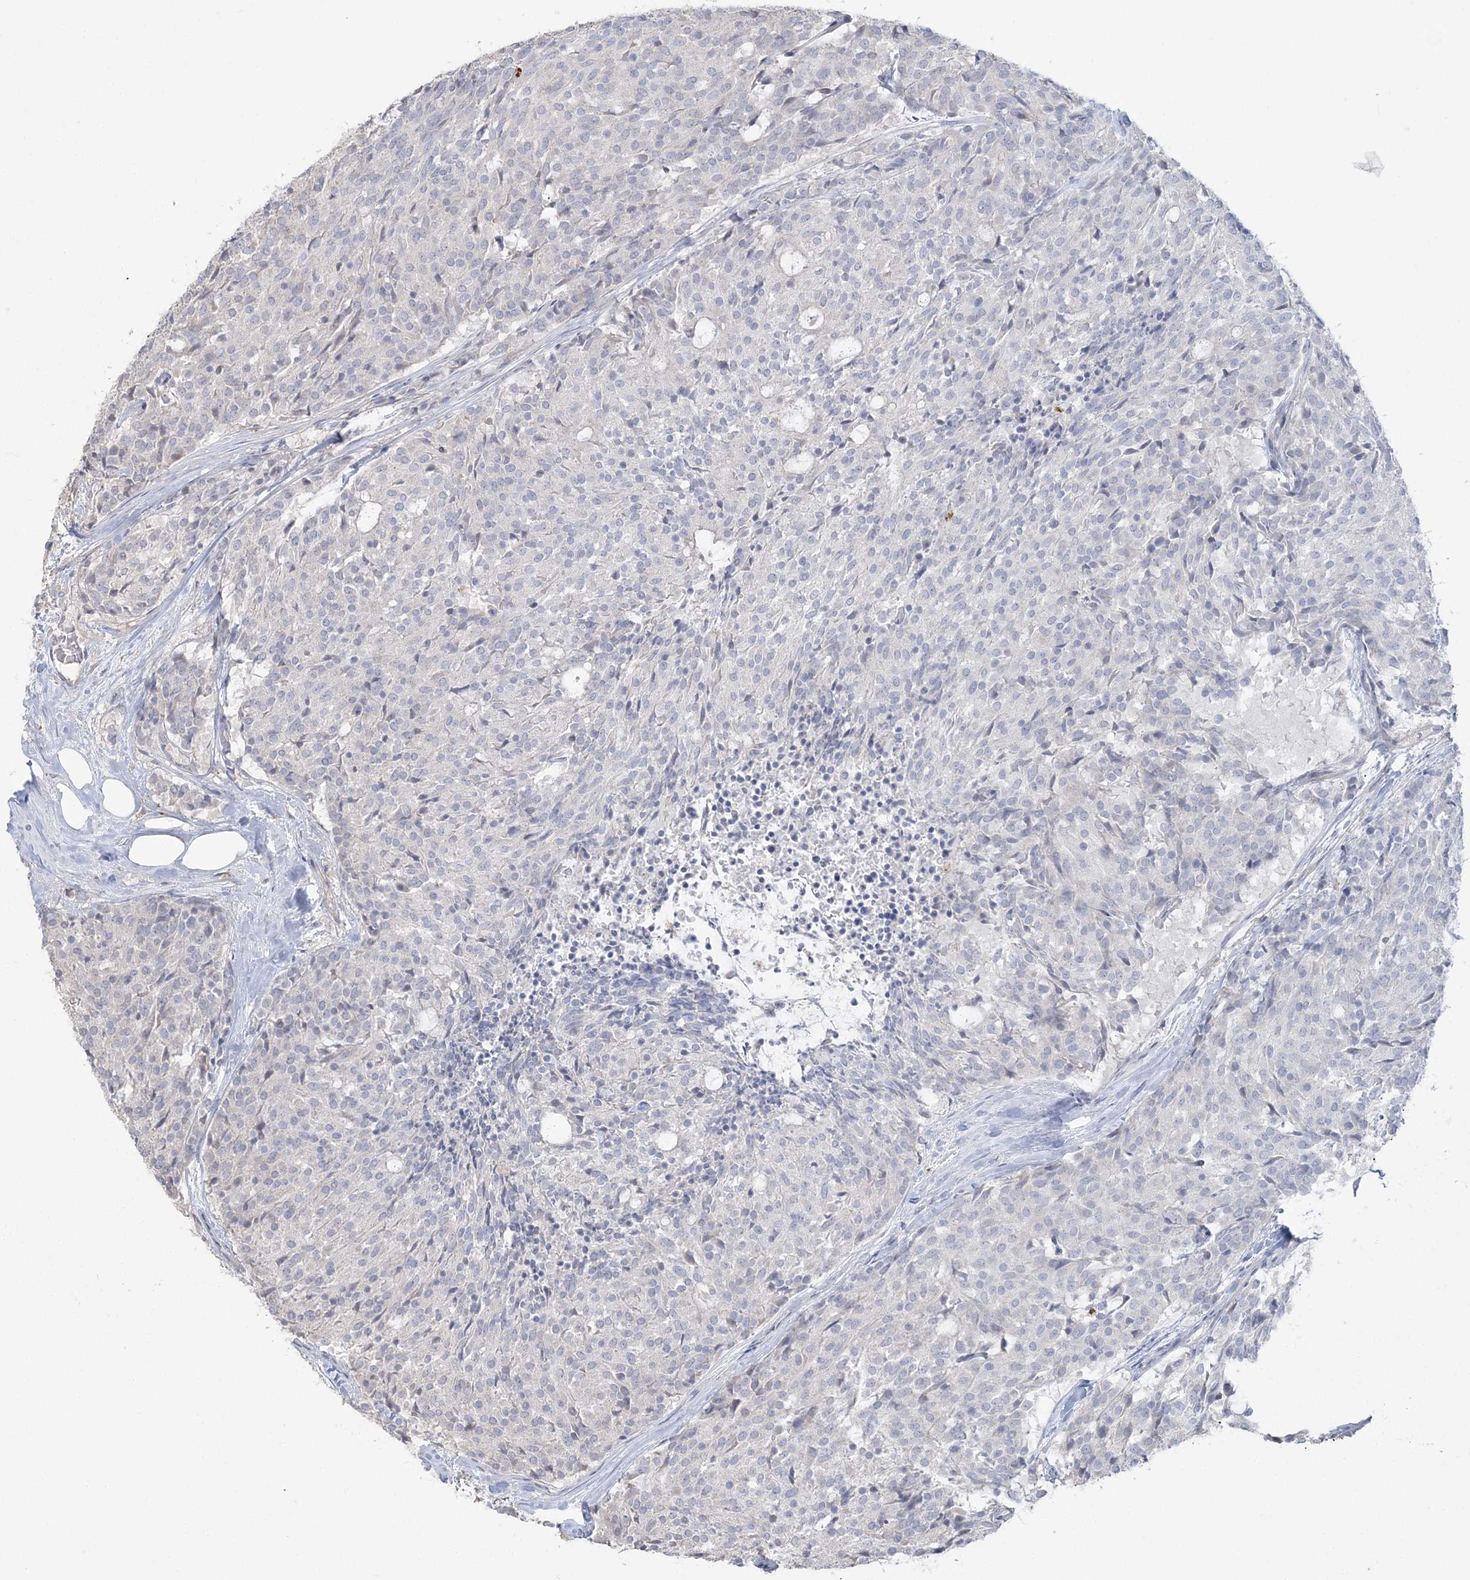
{"staining": {"intensity": "negative", "quantity": "none", "location": "none"}, "tissue": "carcinoid", "cell_type": "Tumor cells", "image_type": "cancer", "snomed": [{"axis": "morphology", "description": "Carcinoid, malignant, NOS"}, {"axis": "topography", "description": "Pancreas"}], "caption": "The image displays no significant positivity in tumor cells of carcinoid.", "gene": "HAAO", "patient": {"sex": "female", "age": 54}}